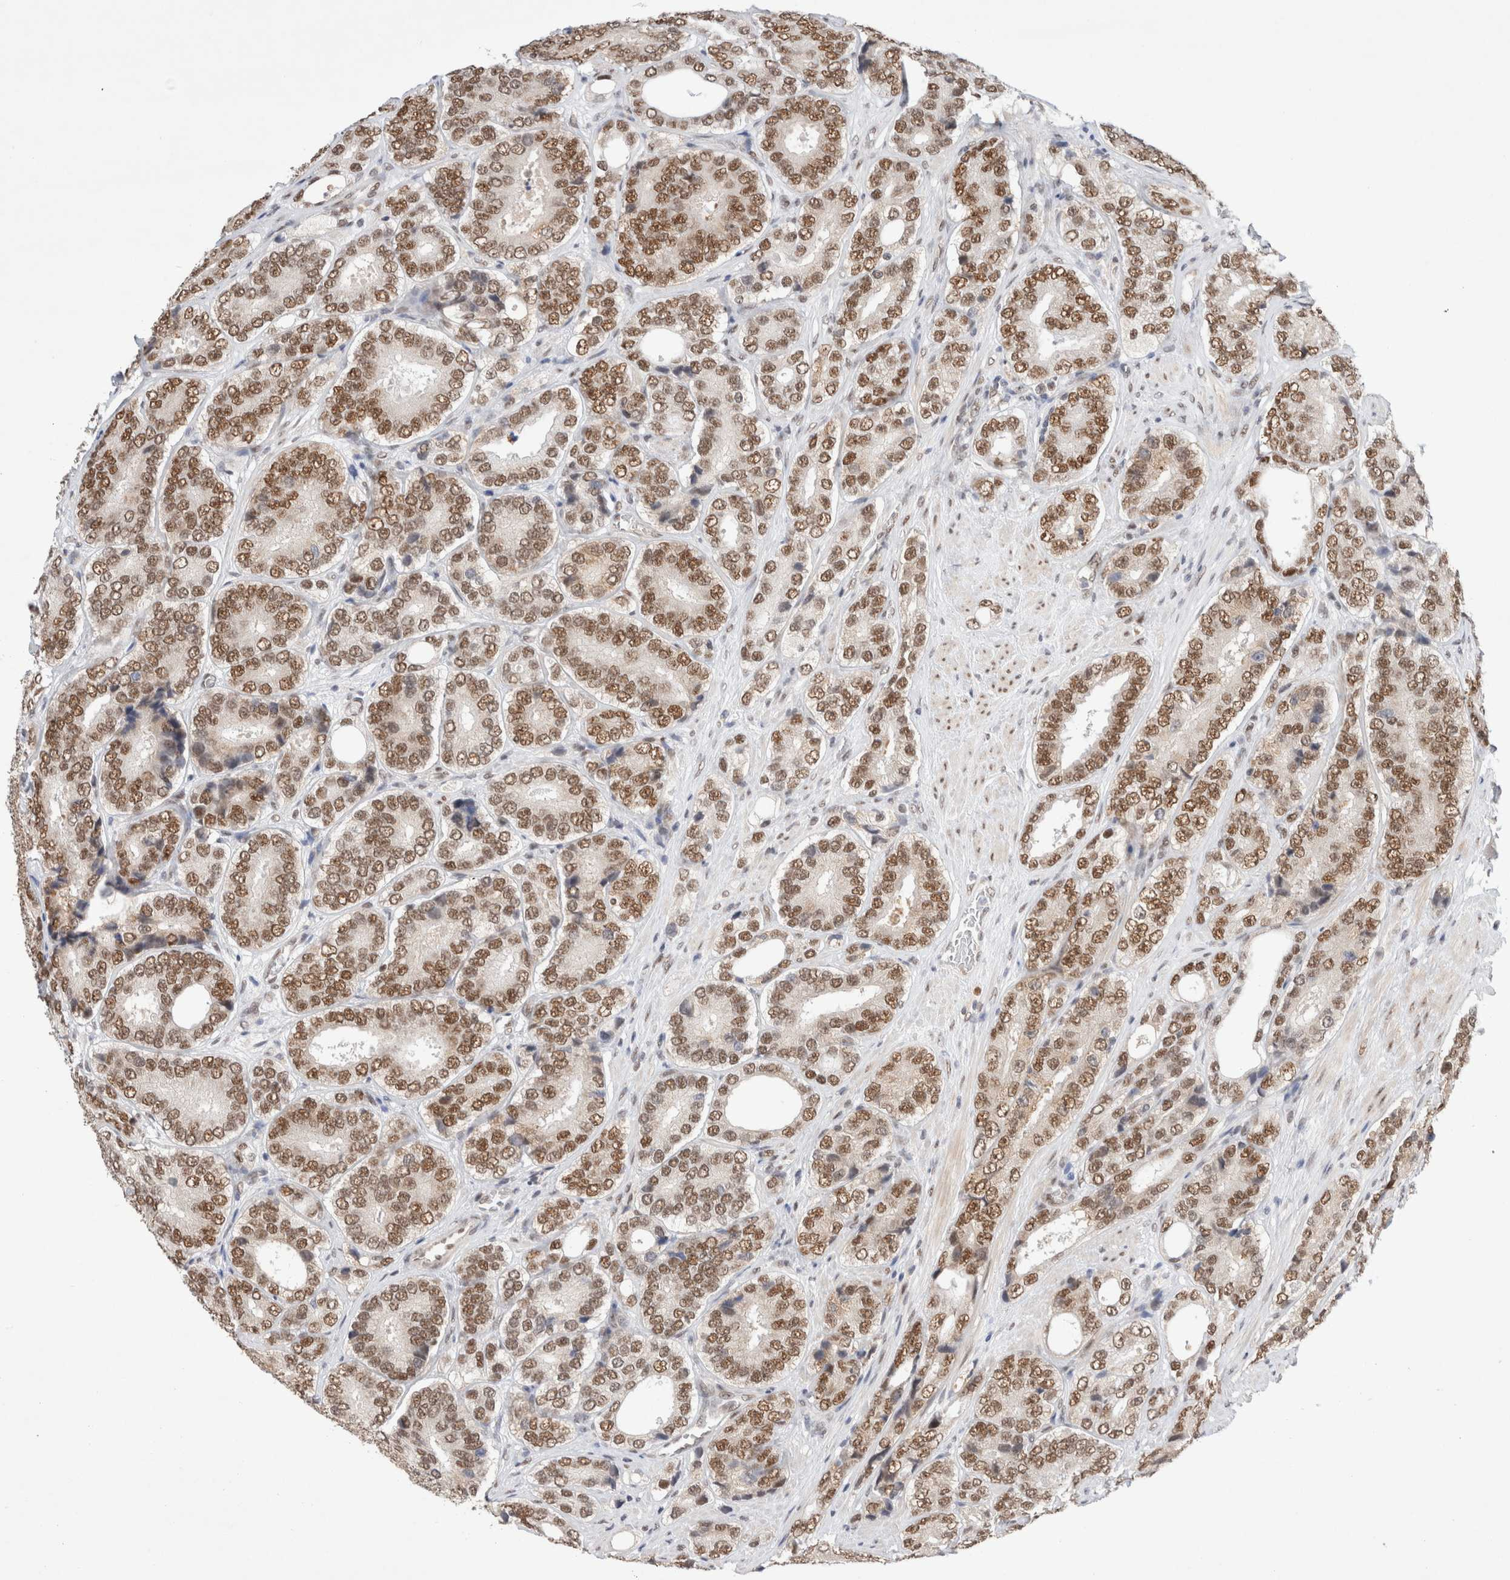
{"staining": {"intensity": "moderate", "quantity": "25%-75%", "location": "nuclear"}, "tissue": "prostate cancer", "cell_type": "Tumor cells", "image_type": "cancer", "snomed": [{"axis": "morphology", "description": "Adenocarcinoma, High grade"}, {"axis": "topography", "description": "Prostate"}], "caption": "Immunohistochemistry (IHC) micrograph of human prostate cancer (high-grade adenocarcinoma) stained for a protein (brown), which displays medium levels of moderate nuclear positivity in about 25%-75% of tumor cells.", "gene": "GTF2I", "patient": {"sex": "male", "age": 56}}